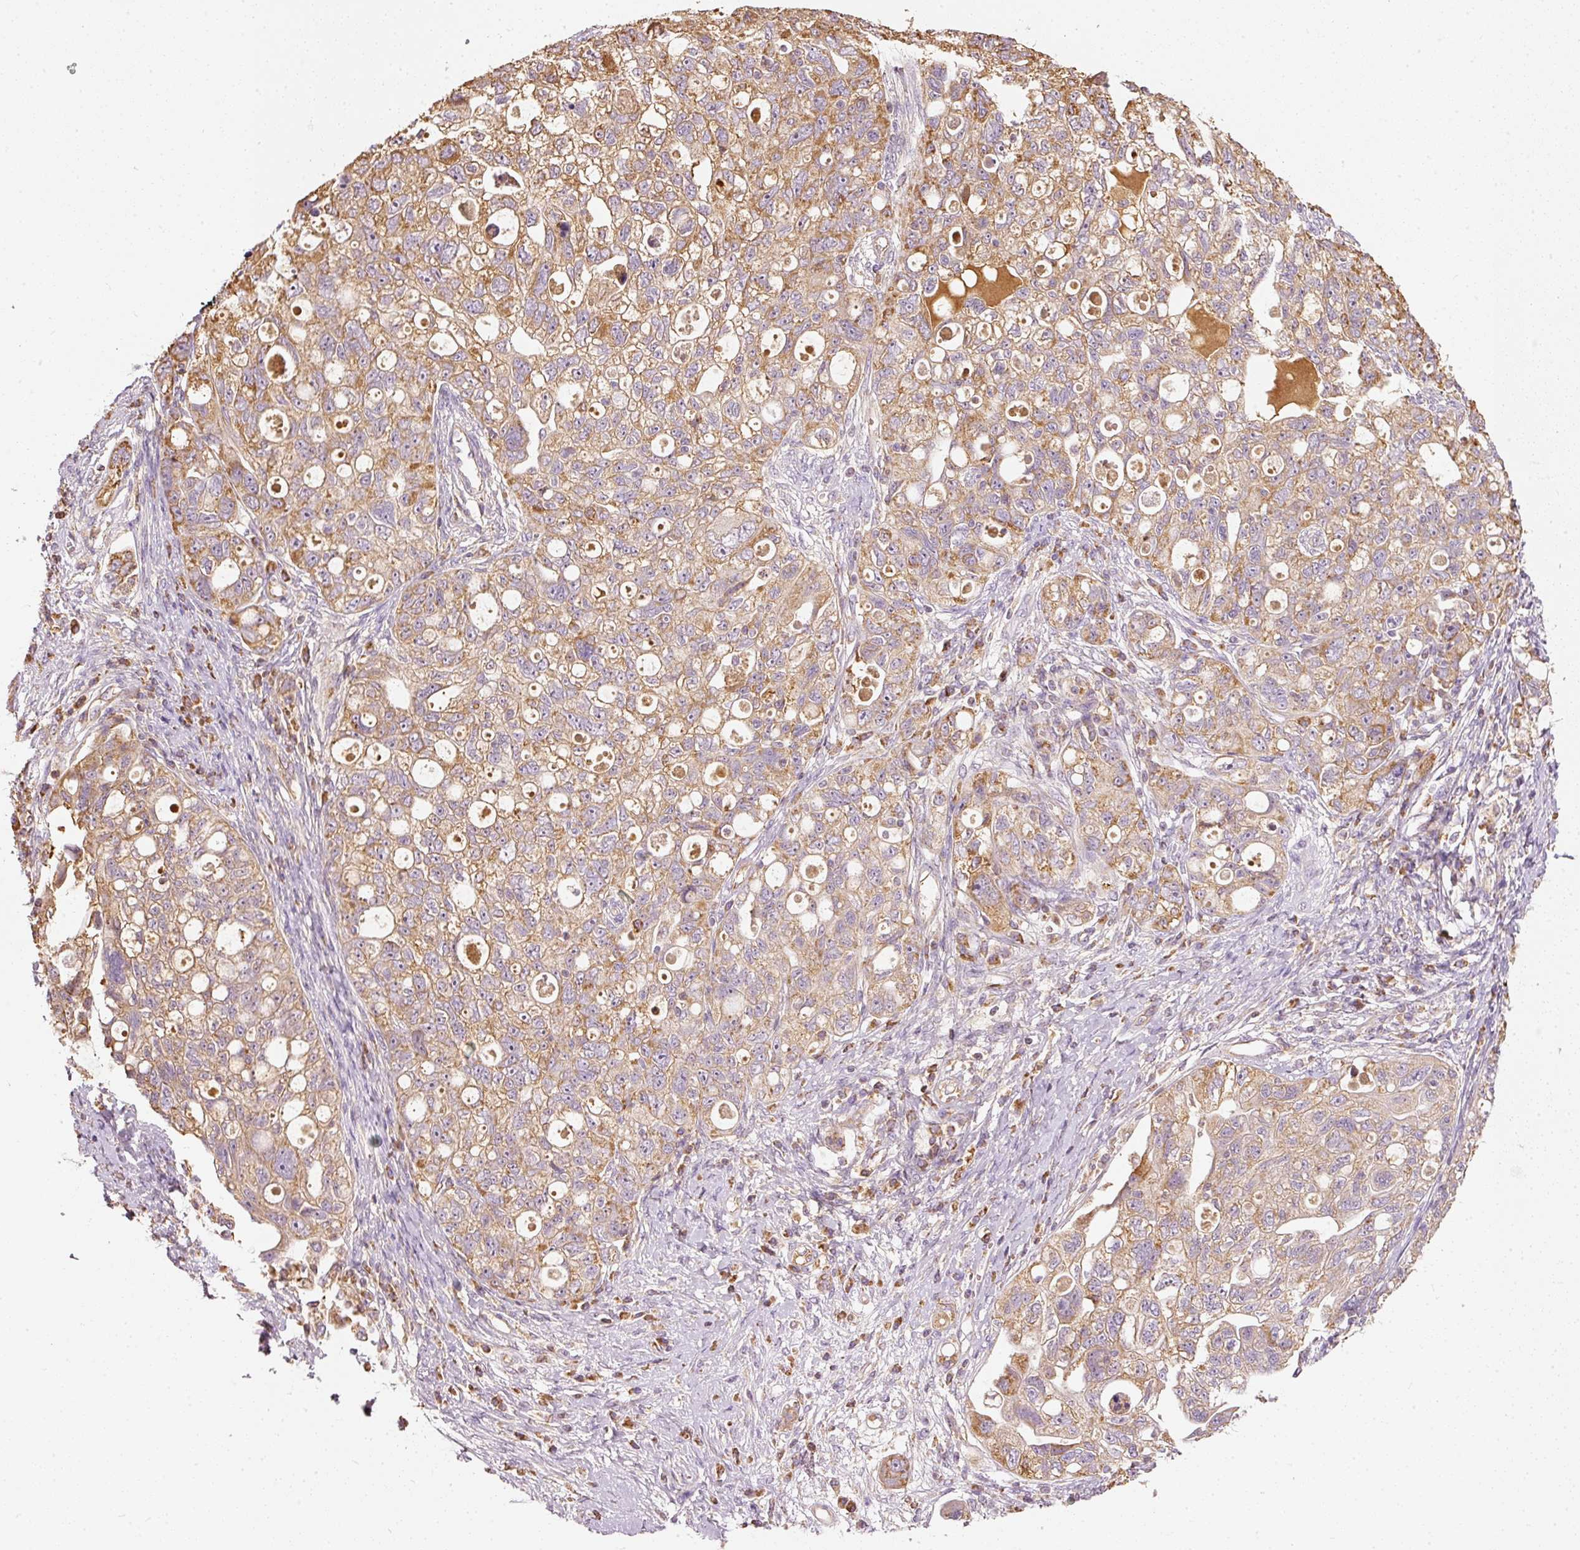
{"staining": {"intensity": "moderate", "quantity": ">75%", "location": "cytoplasmic/membranous"}, "tissue": "ovarian cancer", "cell_type": "Tumor cells", "image_type": "cancer", "snomed": [{"axis": "morphology", "description": "Carcinoma, NOS"}, {"axis": "morphology", "description": "Cystadenocarcinoma, serous, NOS"}, {"axis": "topography", "description": "Ovary"}], "caption": "Protein expression analysis of human ovarian serous cystadenocarcinoma reveals moderate cytoplasmic/membranous positivity in approximately >75% of tumor cells.", "gene": "PSENEN", "patient": {"sex": "female", "age": 69}}